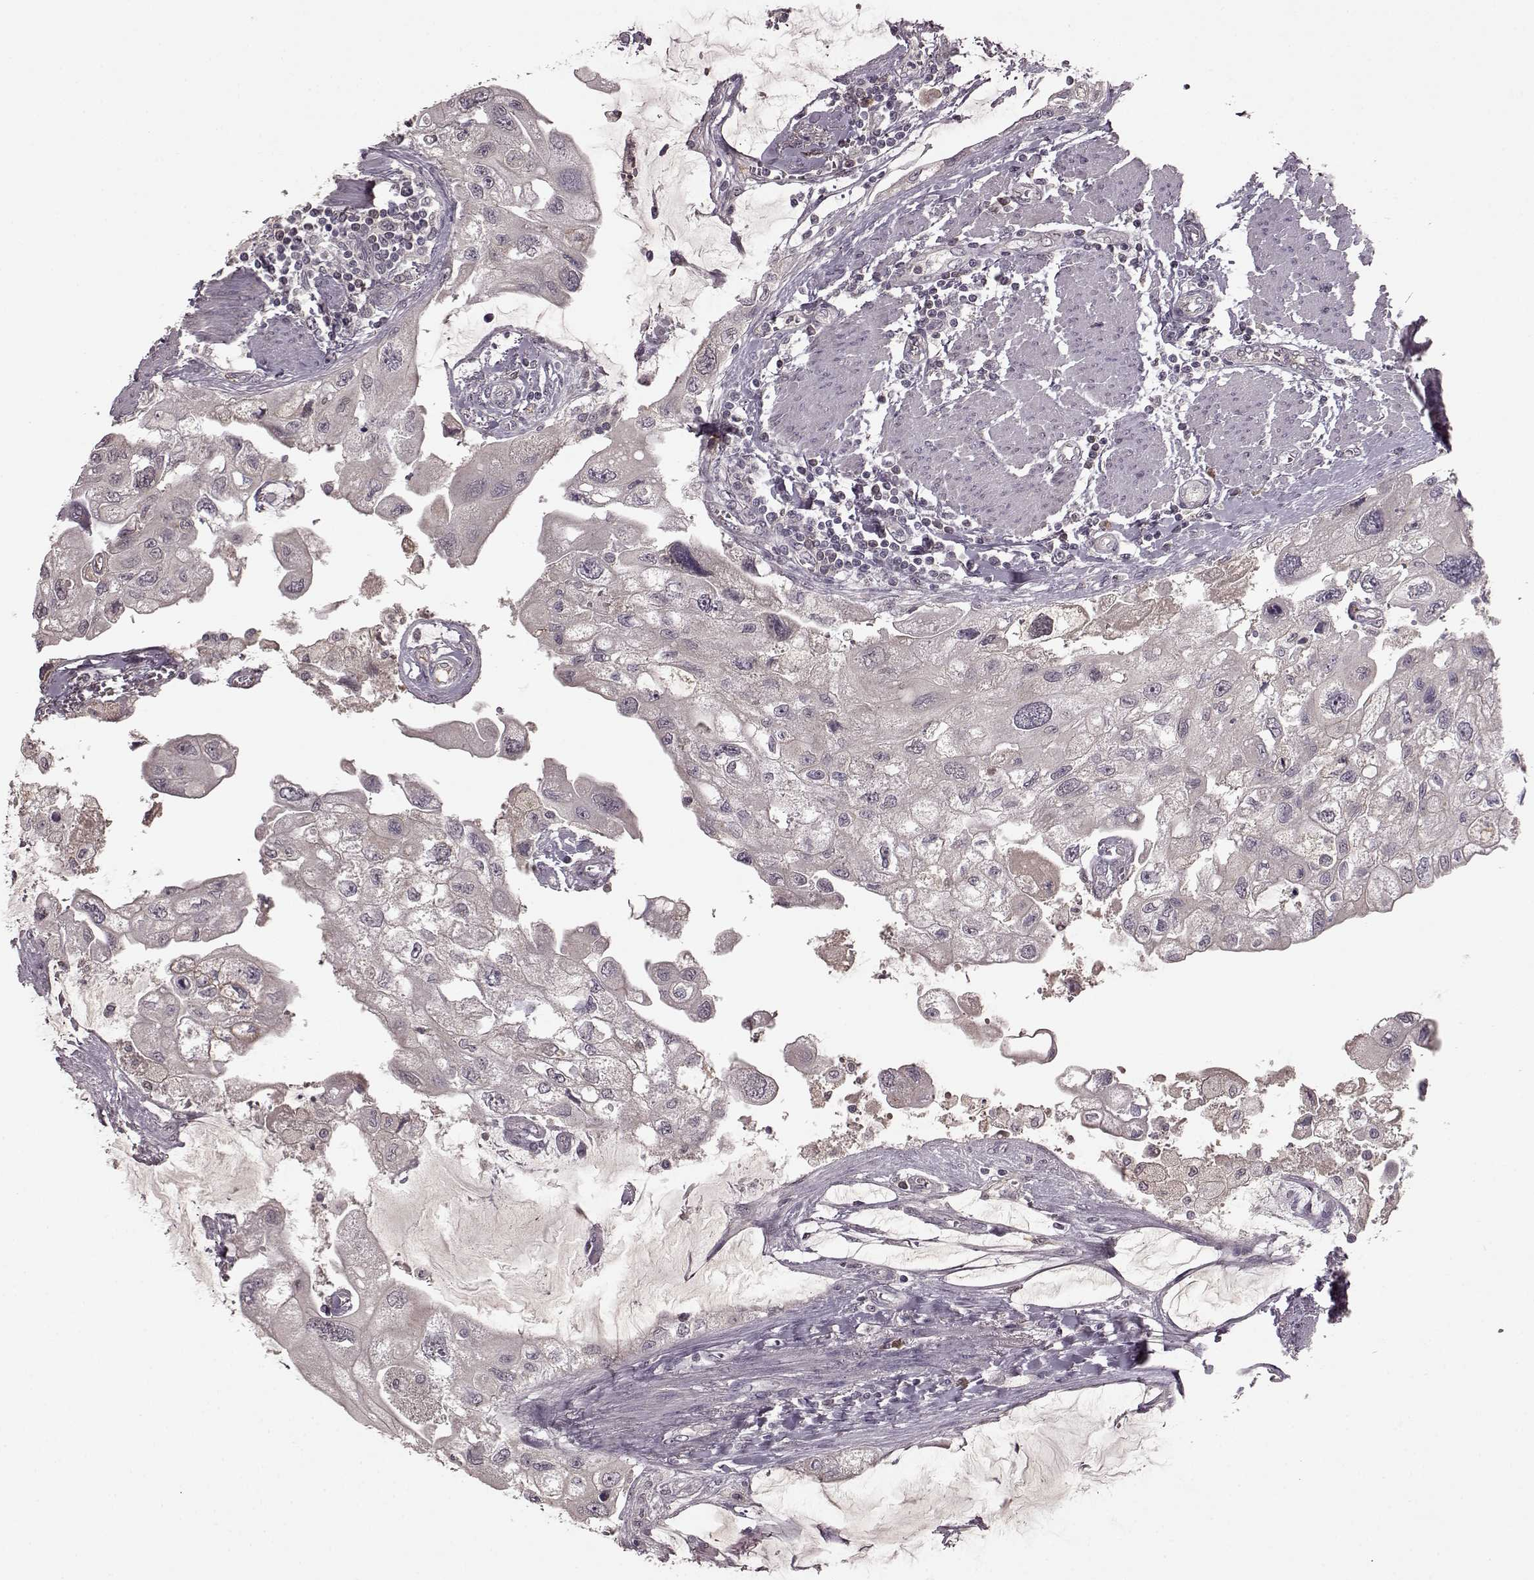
{"staining": {"intensity": "negative", "quantity": "none", "location": "none"}, "tissue": "urothelial cancer", "cell_type": "Tumor cells", "image_type": "cancer", "snomed": [{"axis": "morphology", "description": "Urothelial carcinoma, High grade"}, {"axis": "topography", "description": "Urinary bladder"}], "caption": "Immunohistochemistry image of neoplastic tissue: urothelial cancer stained with DAB displays no significant protein positivity in tumor cells.", "gene": "NRL", "patient": {"sex": "male", "age": 59}}